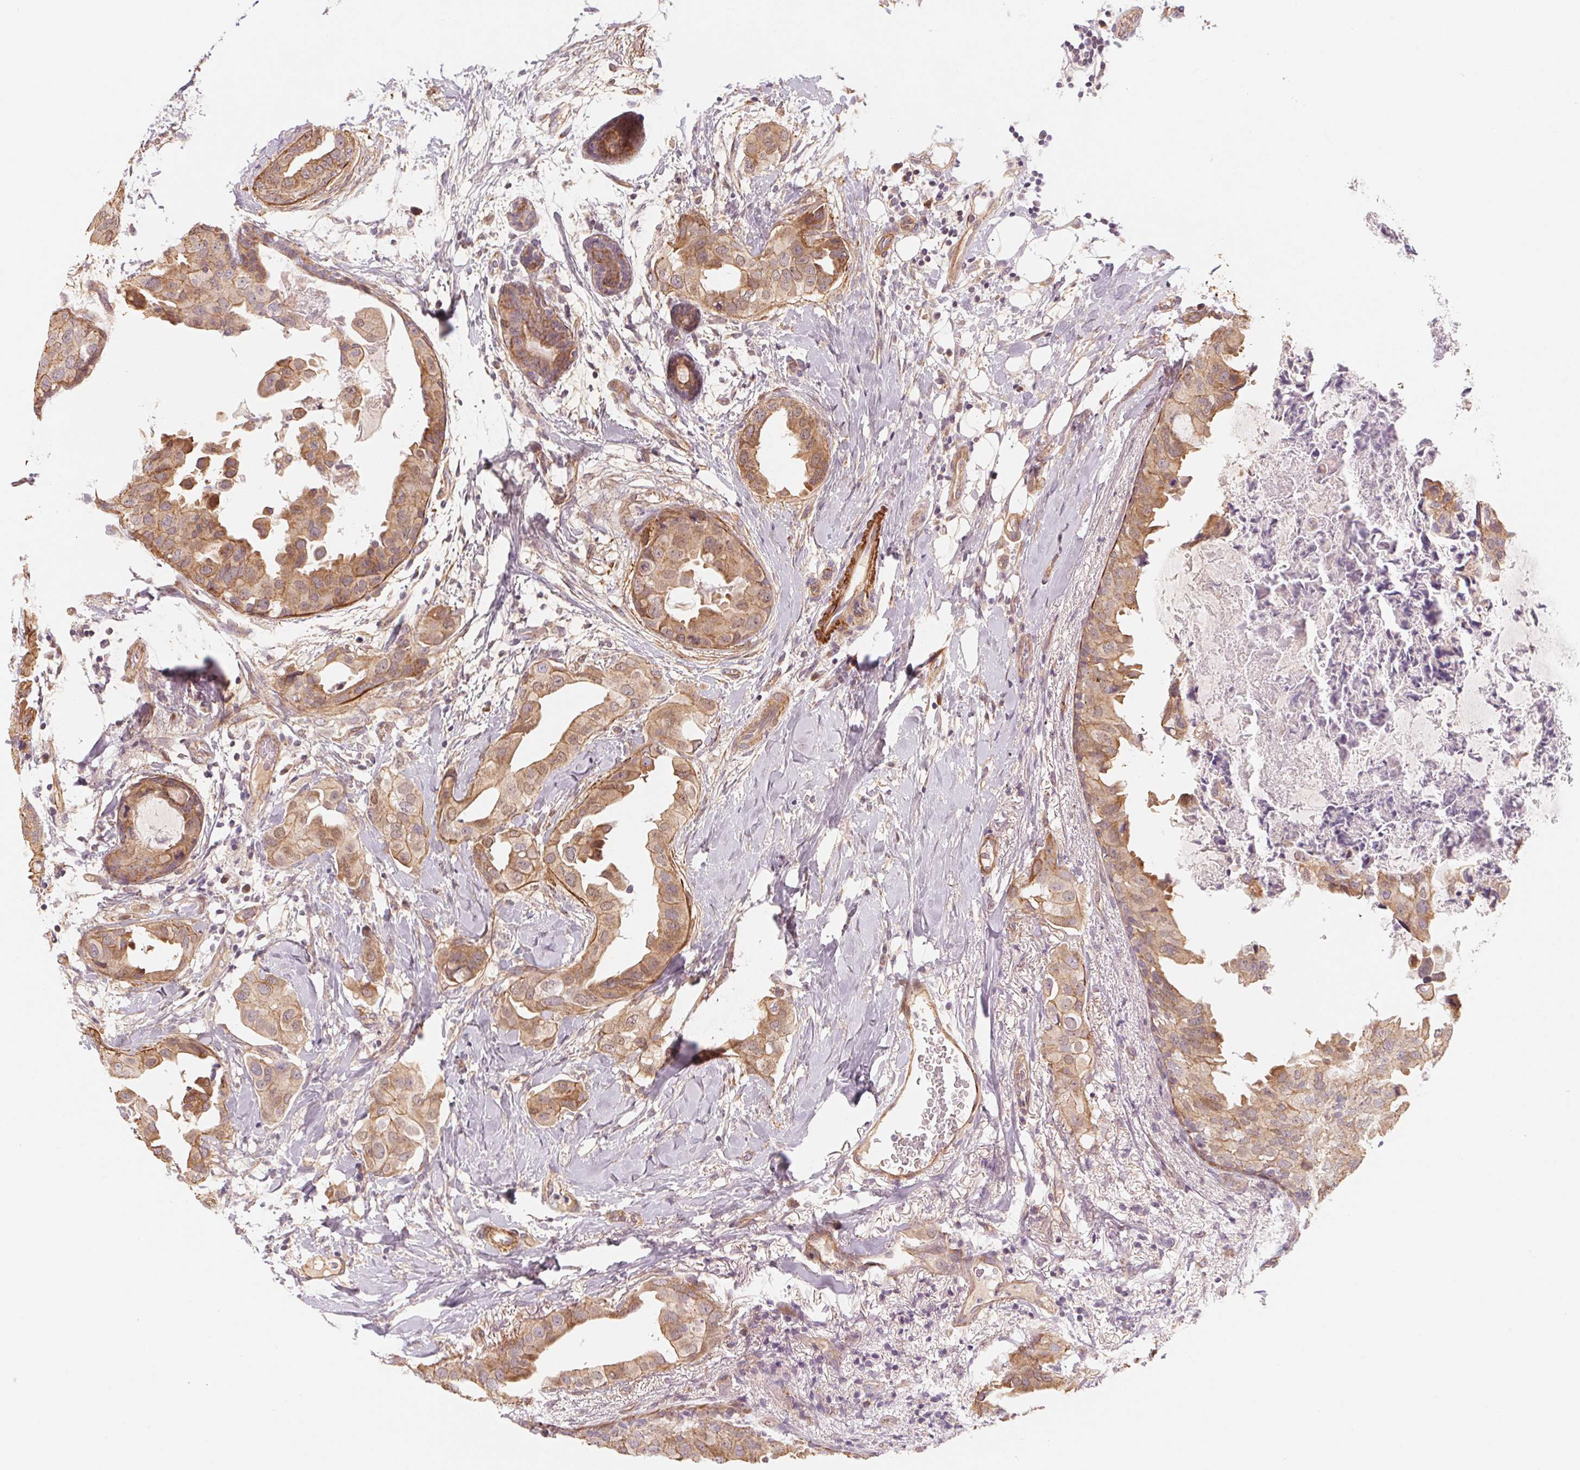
{"staining": {"intensity": "moderate", "quantity": ">75%", "location": "cytoplasmic/membranous"}, "tissue": "breast cancer", "cell_type": "Tumor cells", "image_type": "cancer", "snomed": [{"axis": "morphology", "description": "Normal tissue, NOS"}, {"axis": "morphology", "description": "Duct carcinoma"}, {"axis": "topography", "description": "Breast"}], "caption": "The immunohistochemical stain shows moderate cytoplasmic/membranous positivity in tumor cells of invasive ductal carcinoma (breast) tissue. The staining was performed using DAB, with brown indicating positive protein expression. Nuclei are stained blue with hematoxylin.", "gene": "CCDC112", "patient": {"sex": "female", "age": 40}}